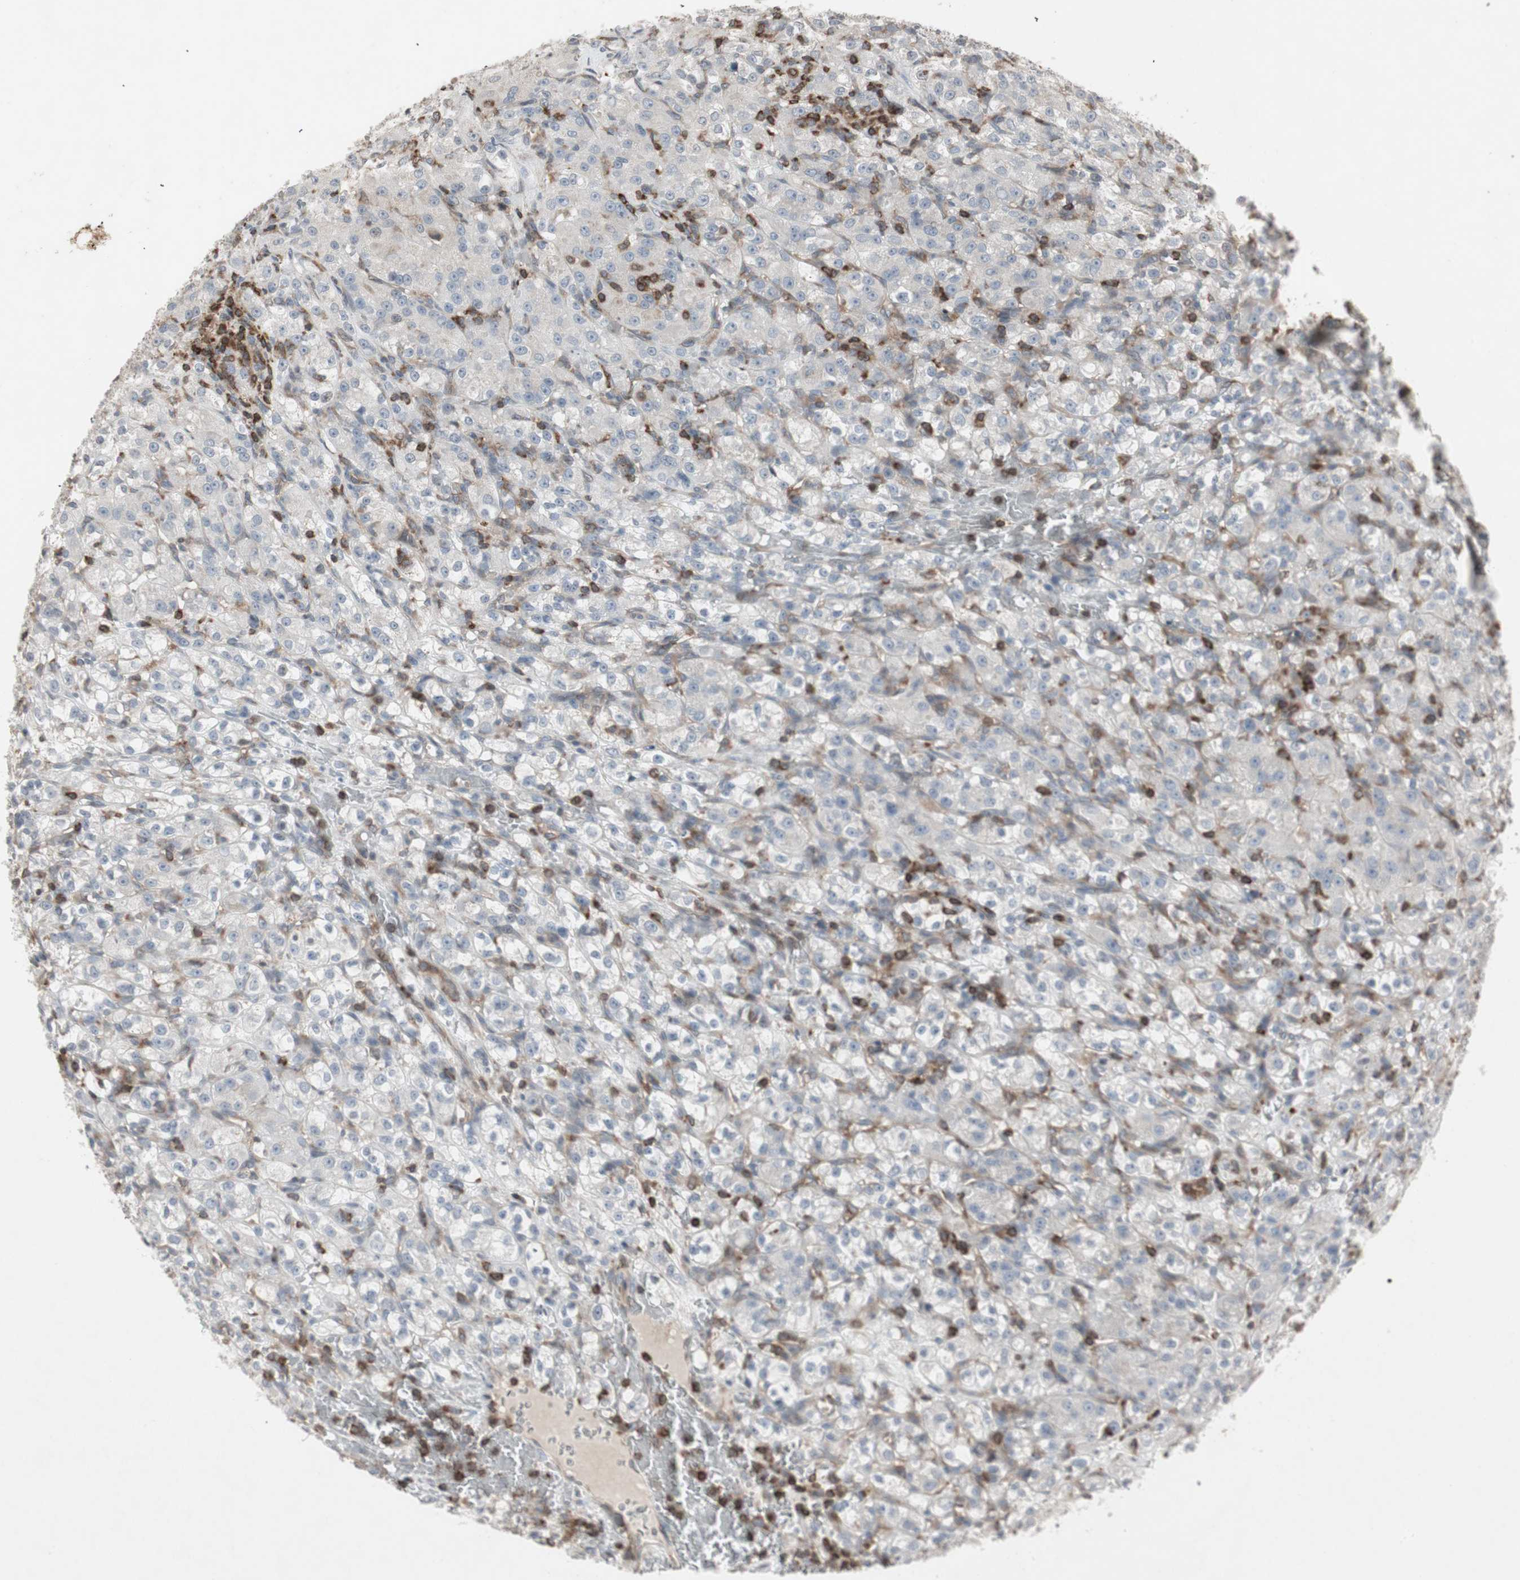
{"staining": {"intensity": "negative", "quantity": "none", "location": "none"}, "tissue": "renal cancer", "cell_type": "Tumor cells", "image_type": "cancer", "snomed": [{"axis": "morphology", "description": "Normal tissue, NOS"}, {"axis": "morphology", "description": "Adenocarcinoma, NOS"}, {"axis": "topography", "description": "Kidney"}], "caption": "DAB (3,3'-diaminobenzidine) immunohistochemical staining of human adenocarcinoma (renal) shows no significant expression in tumor cells. (Stains: DAB (3,3'-diaminobenzidine) IHC with hematoxylin counter stain, Microscopy: brightfield microscopy at high magnification).", "gene": "ARHGEF1", "patient": {"sex": "male", "age": 61}}